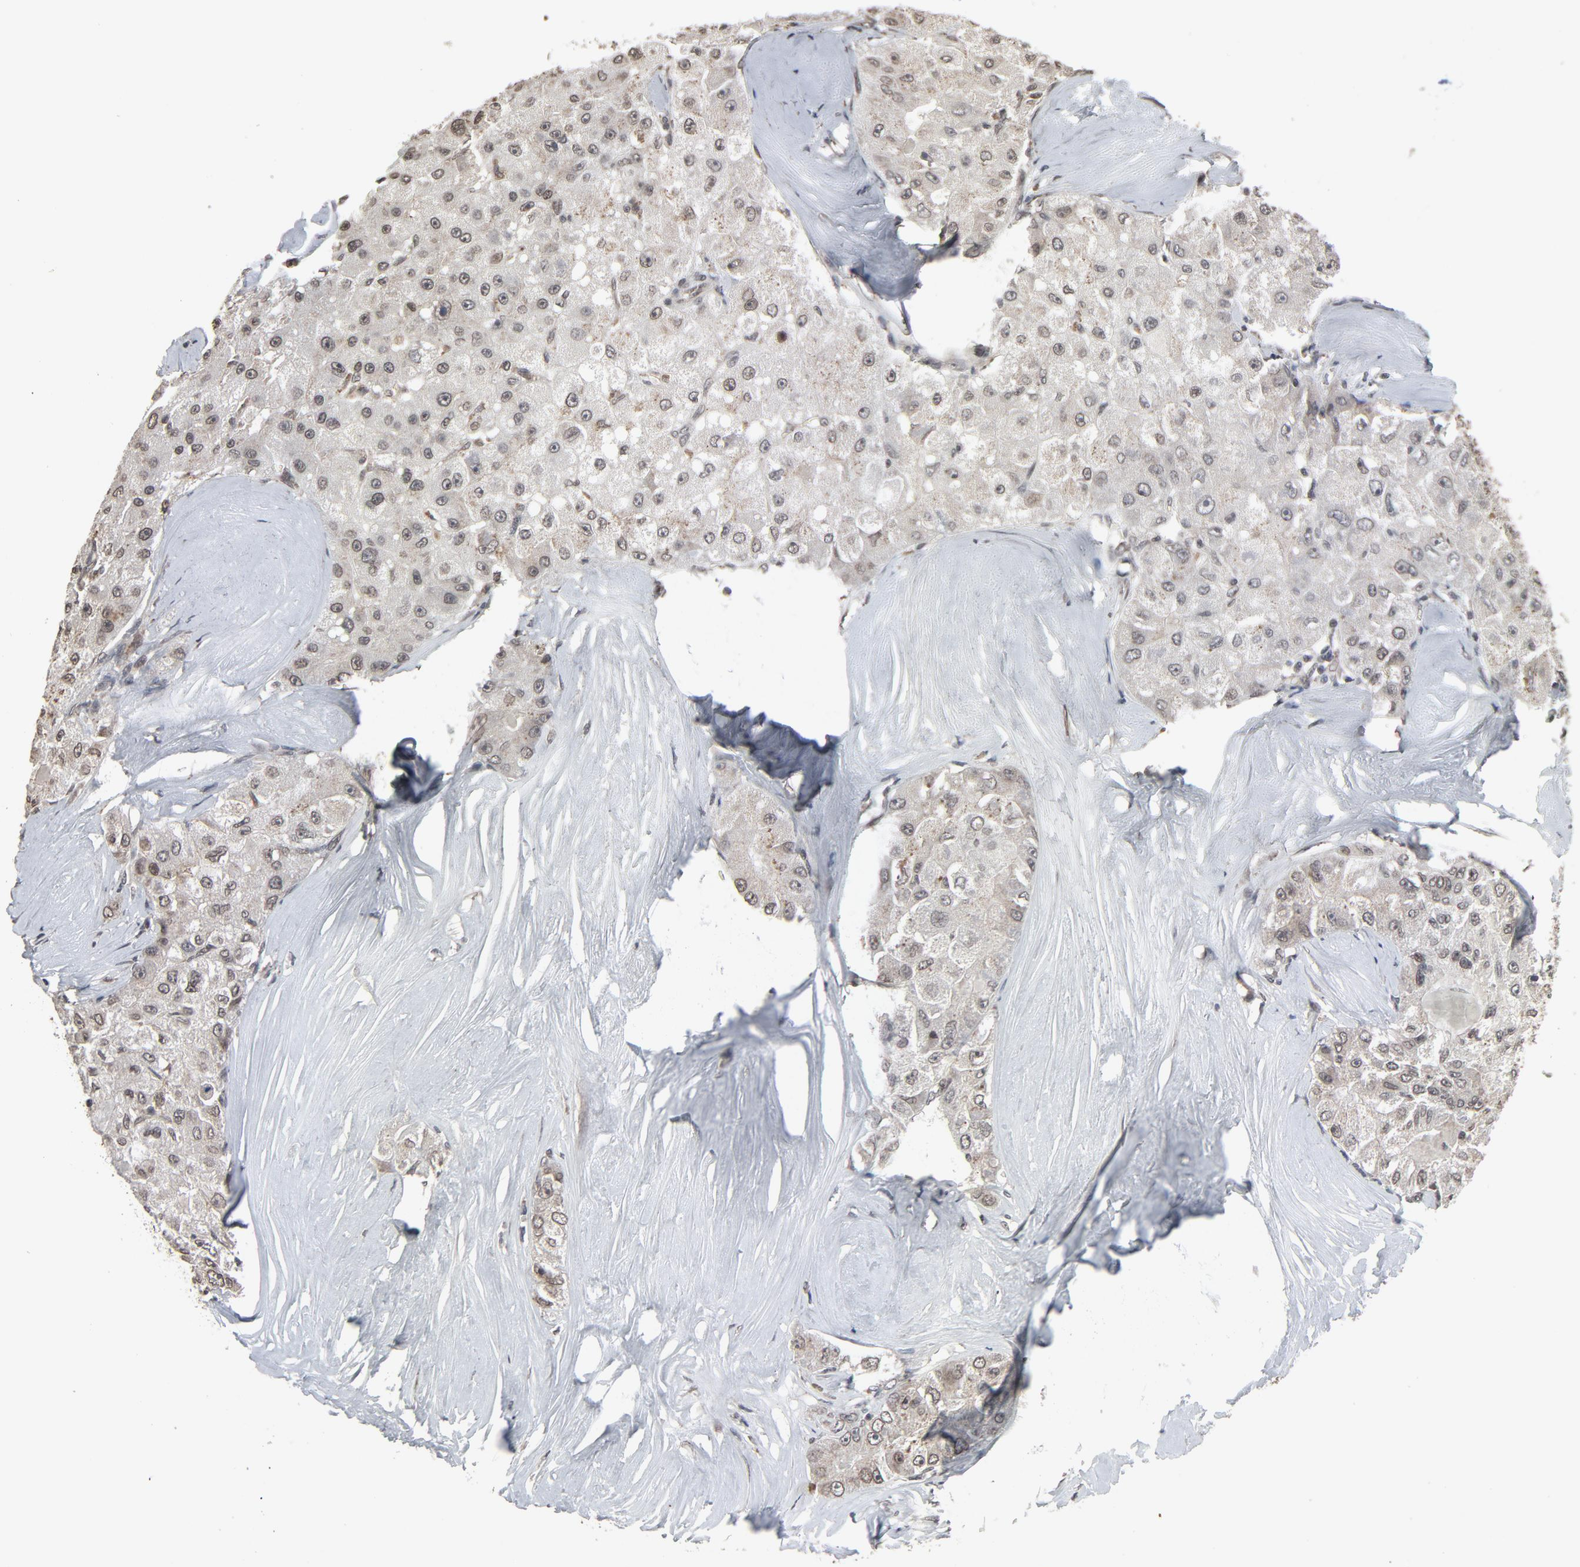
{"staining": {"intensity": "weak", "quantity": ">75%", "location": "cytoplasmic/membranous,nuclear"}, "tissue": "liver cancer", "cell_type": "Tumor cells", "image_type": "cancer", "snomed": [{"axis": "morphology", "description": "Carcinoma, Hepatocellular, NOS"}, {"axis": "topography", "description": "Liver"}], "caption": "Protein staining of liver cancer (hepatocellular carcinoma) tissue demonstrates weak cytoplasmic/membranous and nuclear staining in approximately >75% of tumor cells.", "gene": "POM121", "patient": {"sex": "male", "age": 80}}